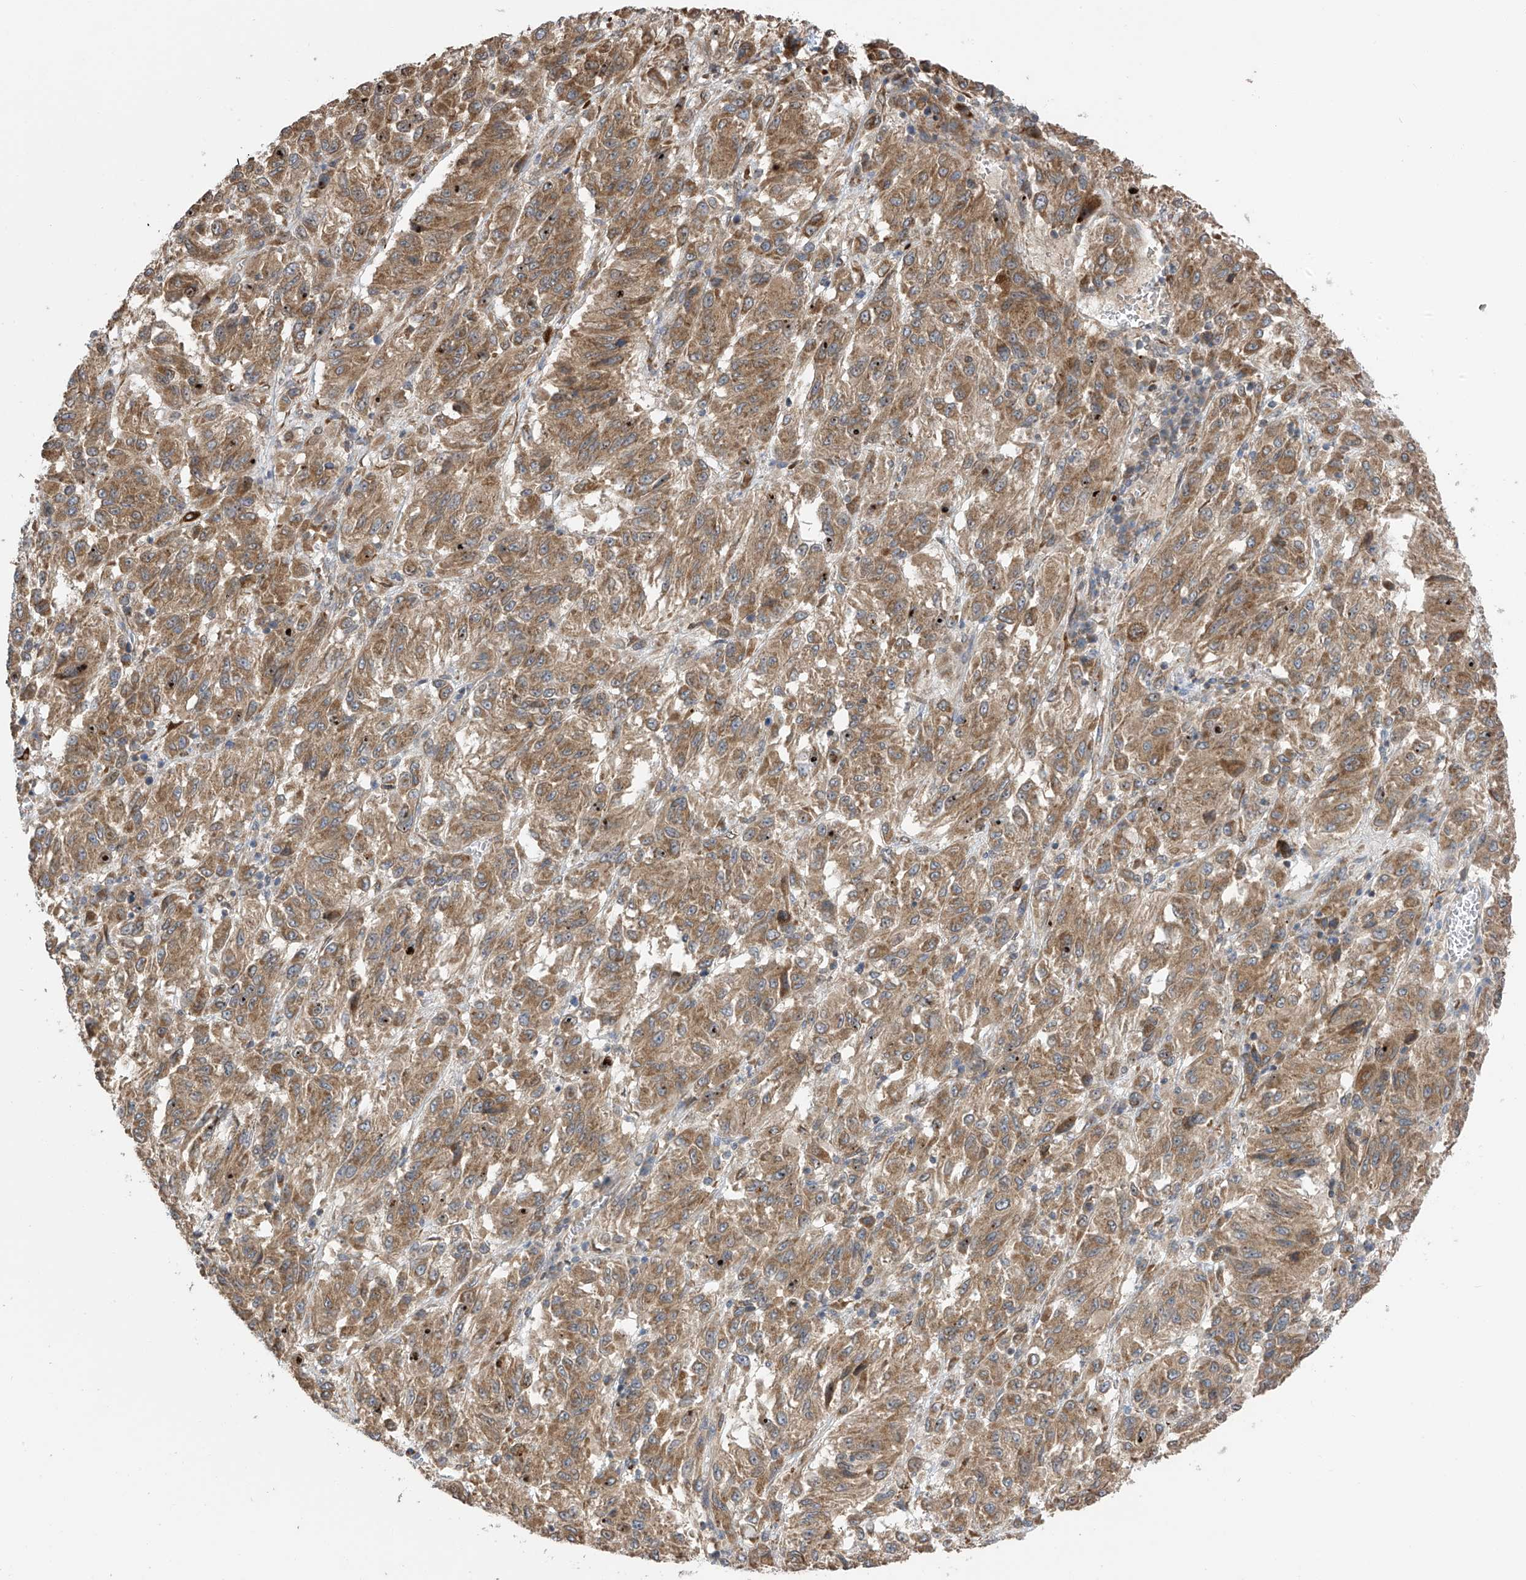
{"staining": {"intensity": "moderate", "quantity": ">75%", "location": "cytoplasmic/membranous"}, "tissue": "melanoma", "cell_type": "Tumor cells", "image_type": "cancer", "snomed": [{"axis": "morphology", "description": "Malignant melanoma, Metastatic site"}, {"axis": "topography", "description": "Lung"}], "caption": "Immunohistochemical staining of human melanoma reveals medium levels of moderate cytoplasmic/membranous staining in approximately >75% of tumor cells. (Brightfield microscopy of DAB IHC at high magnification).", "gene": "PNPT1", "patient": {"sex": "male", "age": 64}}